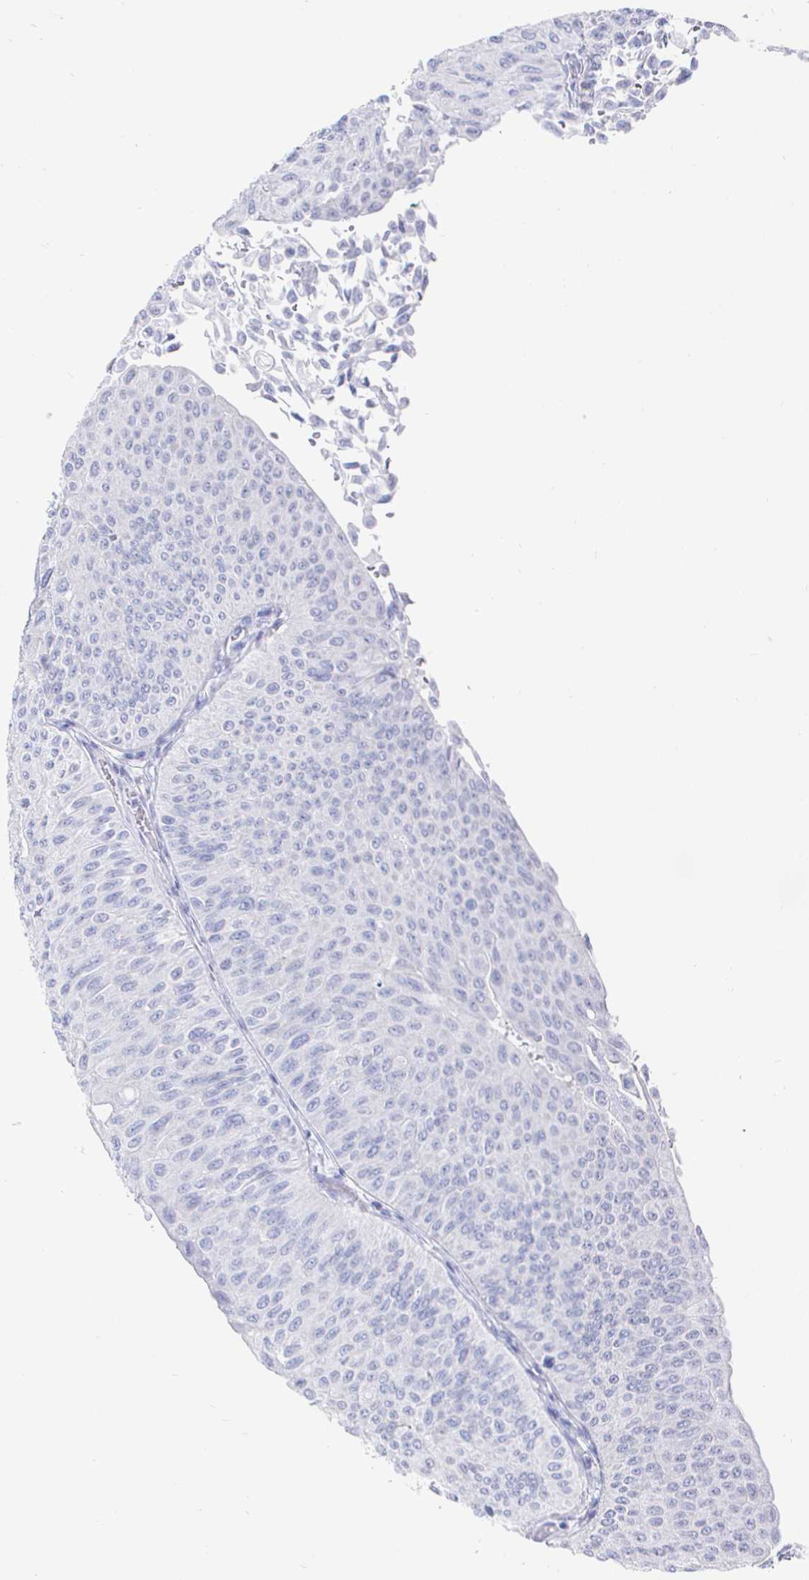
{"staining": {"intensity": "negative", "quantity": "none", "location": "none"}, "tissue": "urothelial cancer", "cell_type": "Tumor cells", "image_type": "cancer", "snomed": [{"axis": "morphology", "description": "Urothelial carcinoma, NOS"}, {"axis": "topography", "description": "Urinary bladder"}], "caption": "A histopathology image of human transitional cell carcinoma is negative for staining in tumor cells.", "gene": "CLCA1", "patient": {"sex": "male", "age": 59}}